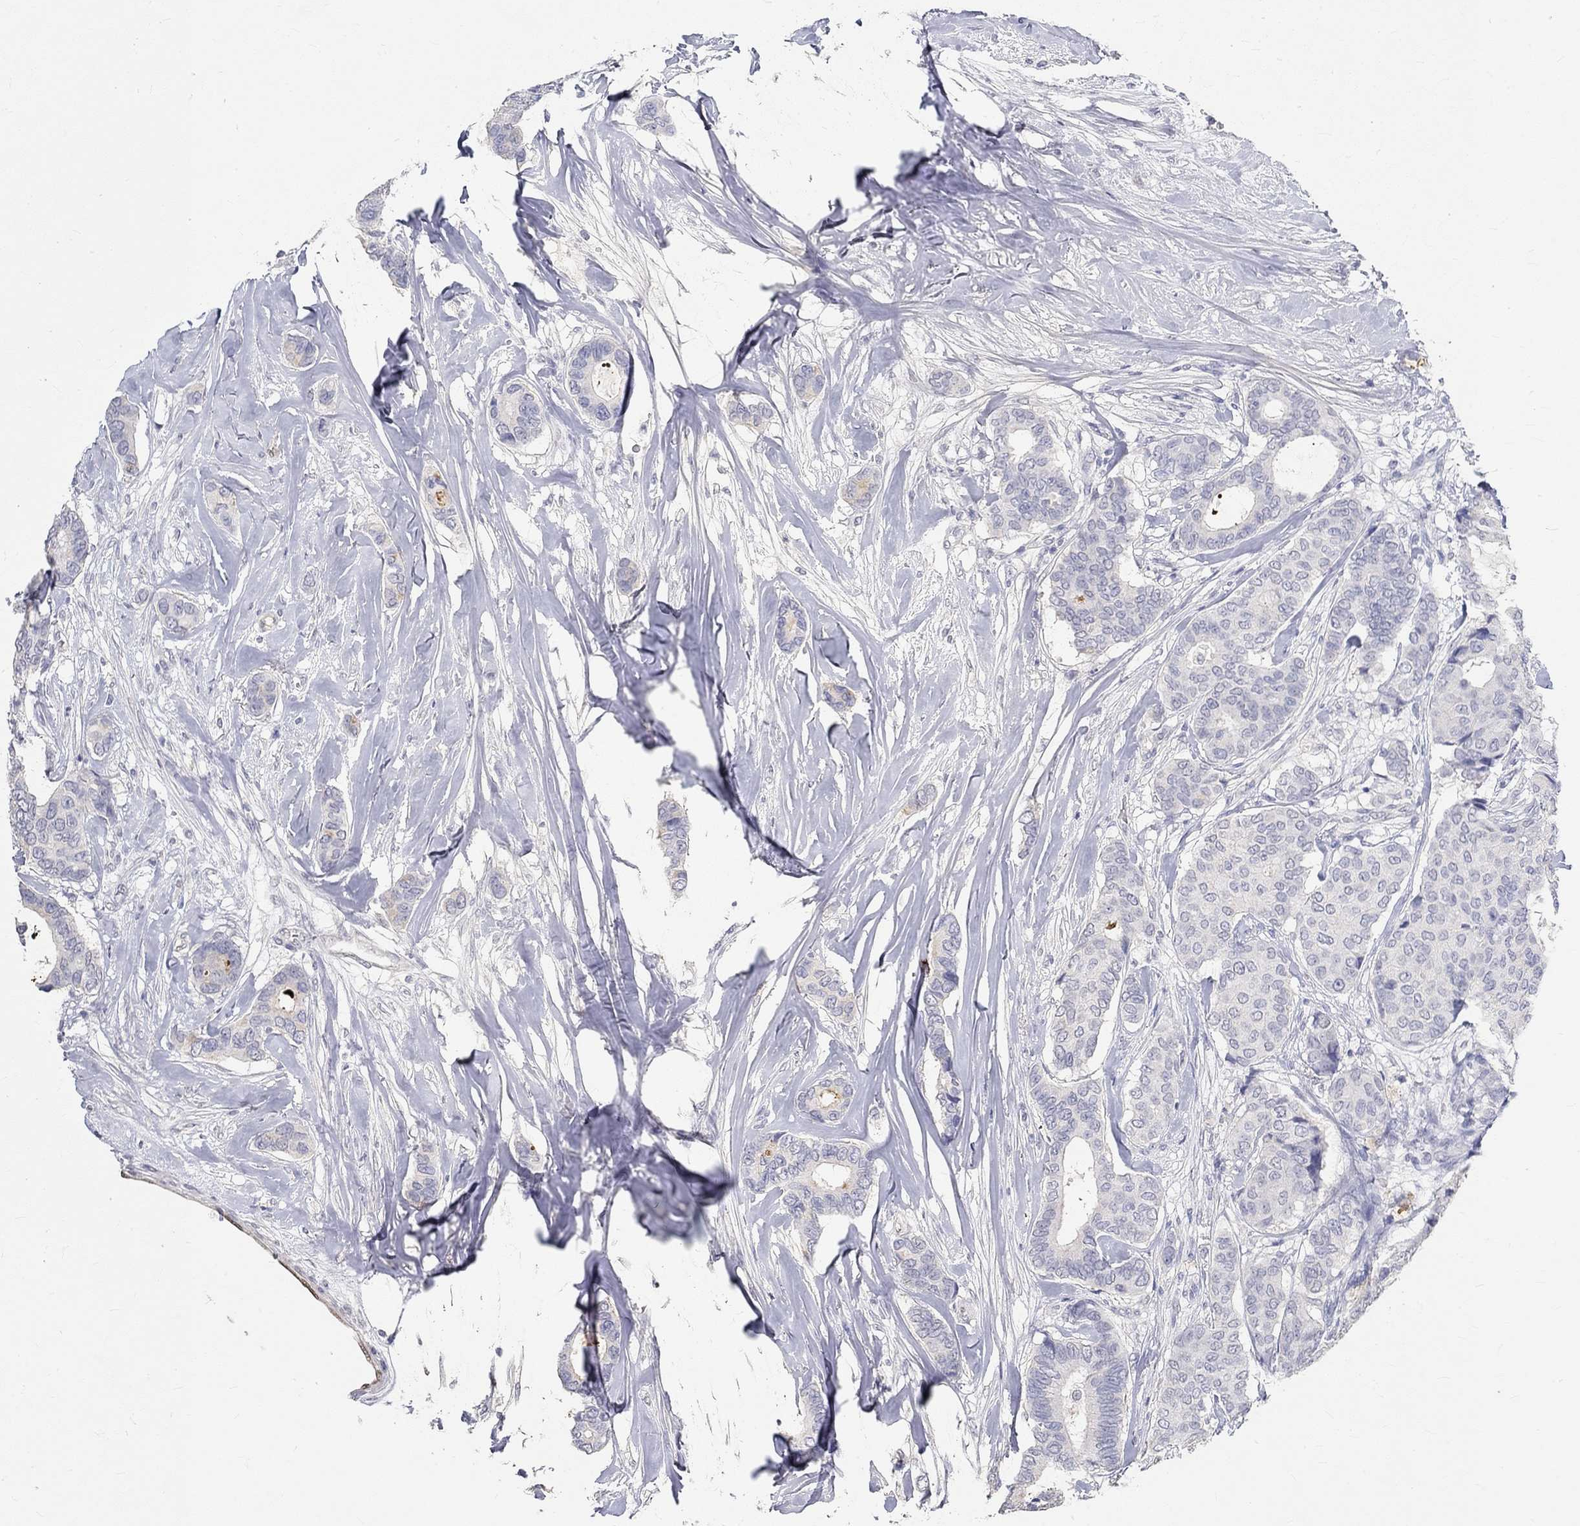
{"staining": {"intensity": "weak", "quantity": "<25%", "location": "cytoplasmic/membranous"}, "tissue": "breast cancer", "cell_type": "Tumor cells", "image_type": "cancer", "snomed": [{"axis": "morphology", "description": "Duct carcinoma"}, {"axis": "topography", "description": "Breast"}], "caption": "Tumor cells are negative for protein expression in human breast cancer (infiltrating ductal carcinoma).", "gene": "FGF2", "patient": {"sex": "female", "age": 75}}